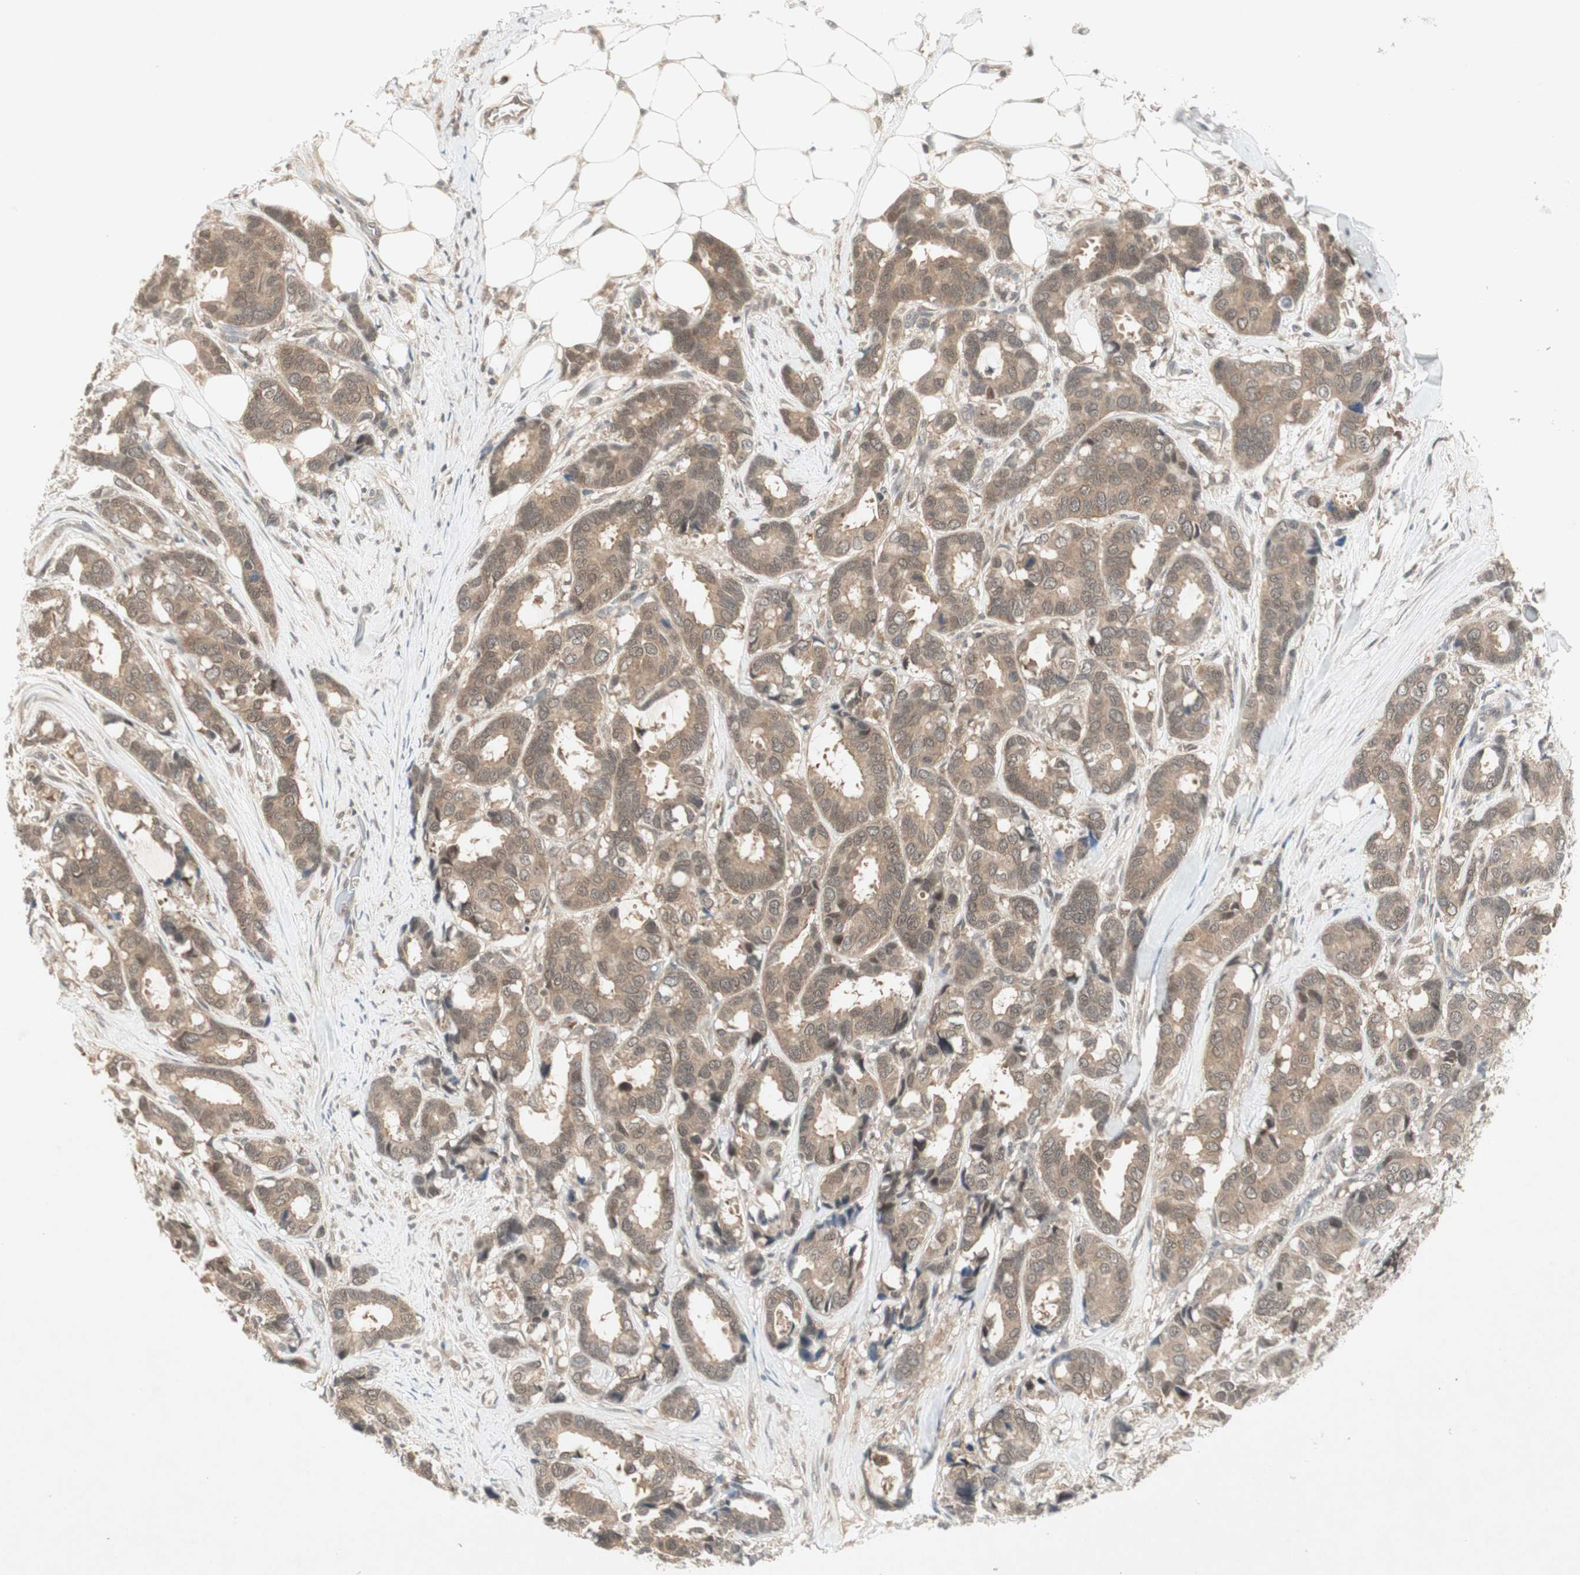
{"staining": {"intensity": "weak", "quantity": ">75%", "location": "cytoplasmic/membranous"}, "tissue": "breast cancer", "cell_type": "Tumor cells", "image_type": "cancer", "snomed": [{"axis": "morphology", "description": "Duct carcinoma"}, {"axis": "topography", "description": "Breast"}], "caption": "Human breast cancer (intraductal carcinoma) stained with a protein marker shows weak staining in tumor cells.", "gene": "PTPA", "patient": {"sex": "female", "age": 87}}